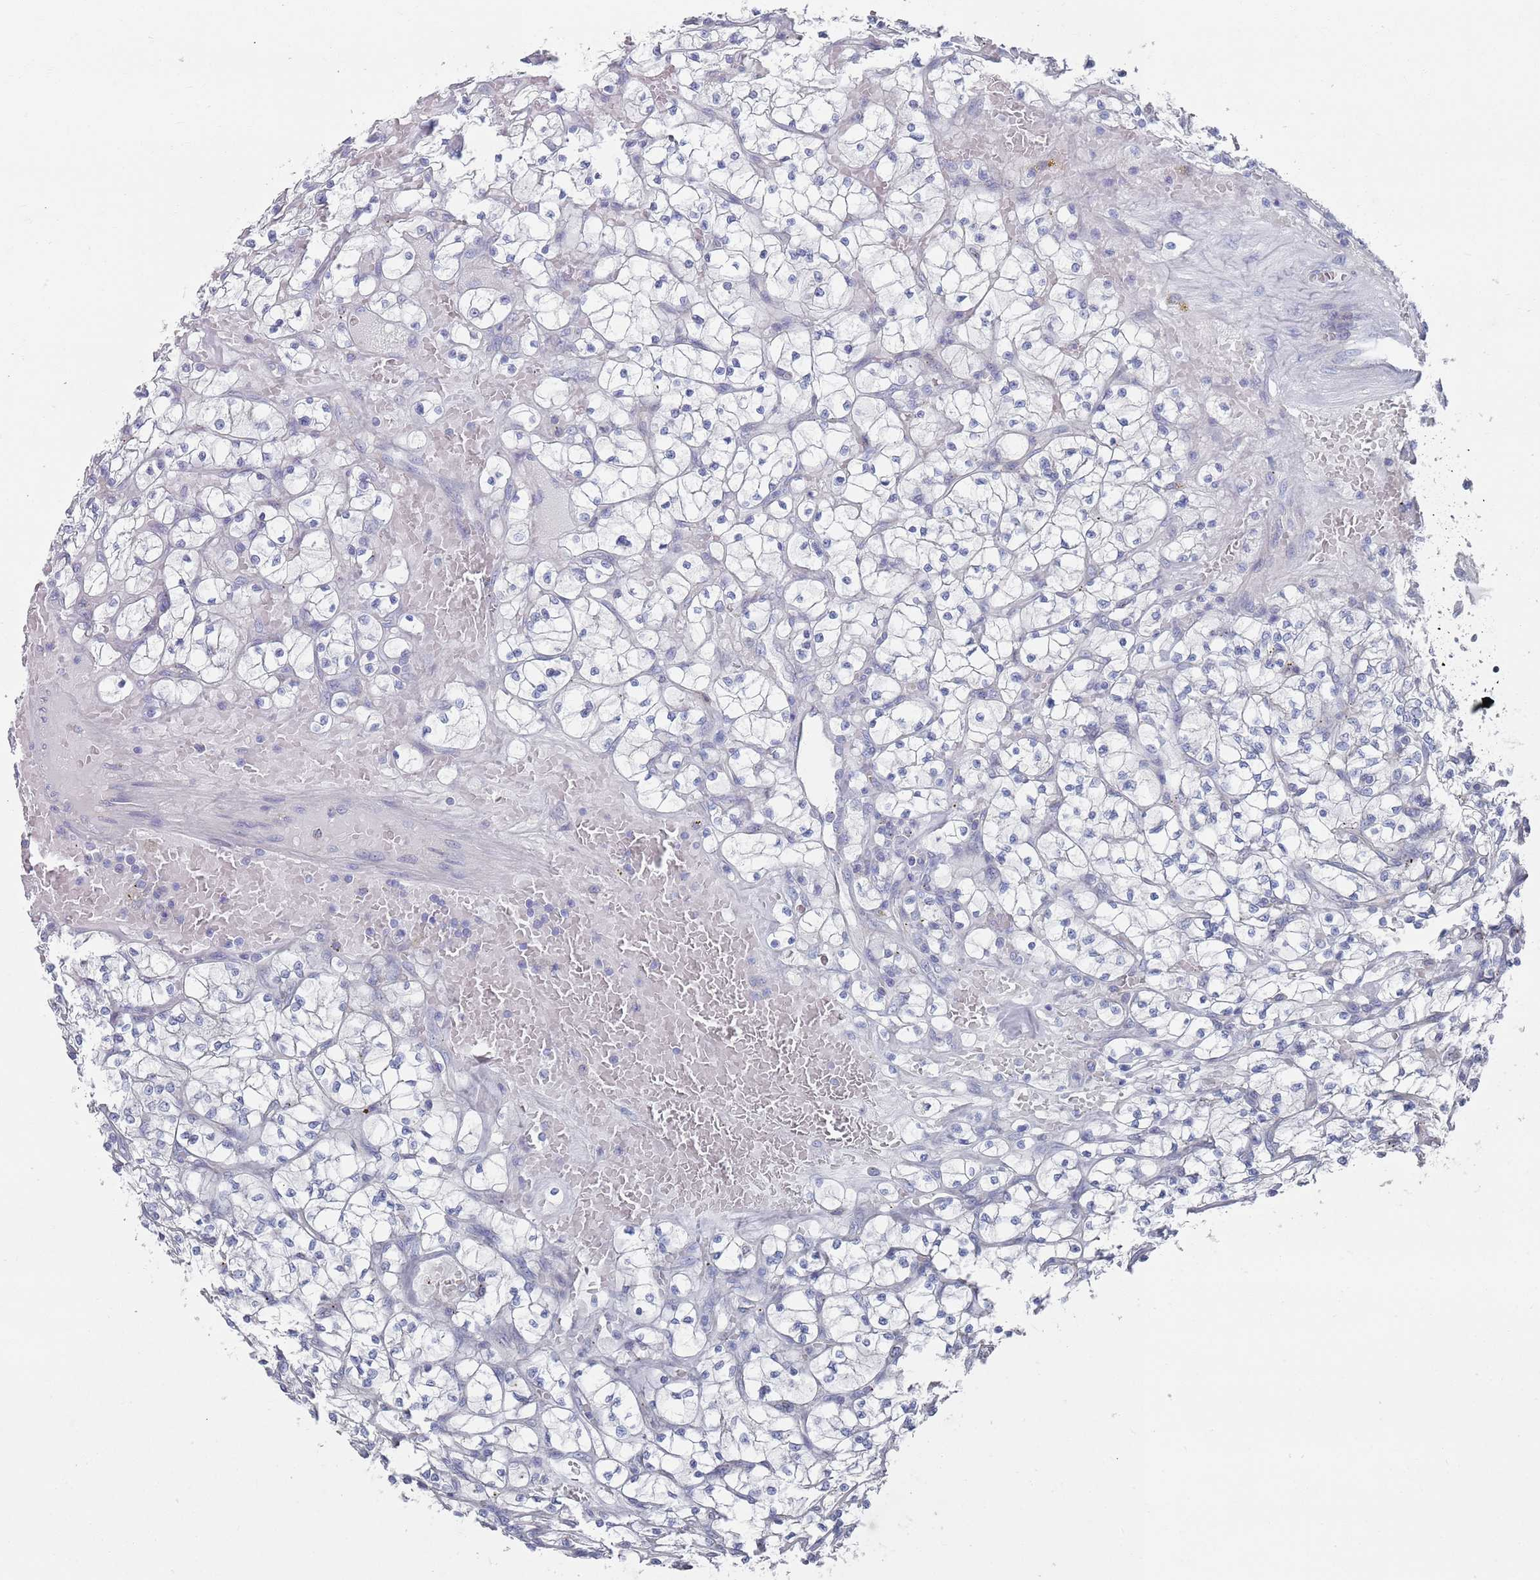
{"staining": {"intensity": "negative", "quantity": "none", "location": "none"}, "tissue": "renal cancer", "cell_type": "Tumor cells", "image_type": "cancer", "snomed": [{"axis": "morphology", "description": "Adenocarcinoma, NOS"}, {"axis": "topography", "description": "Kidney"}], "caption": "Renal cancer was stained to show a protein in brown. There is no significant staining in tumor cells.", "gene": "MAT1A", "patient": {"sex": "female", "age": 64}}